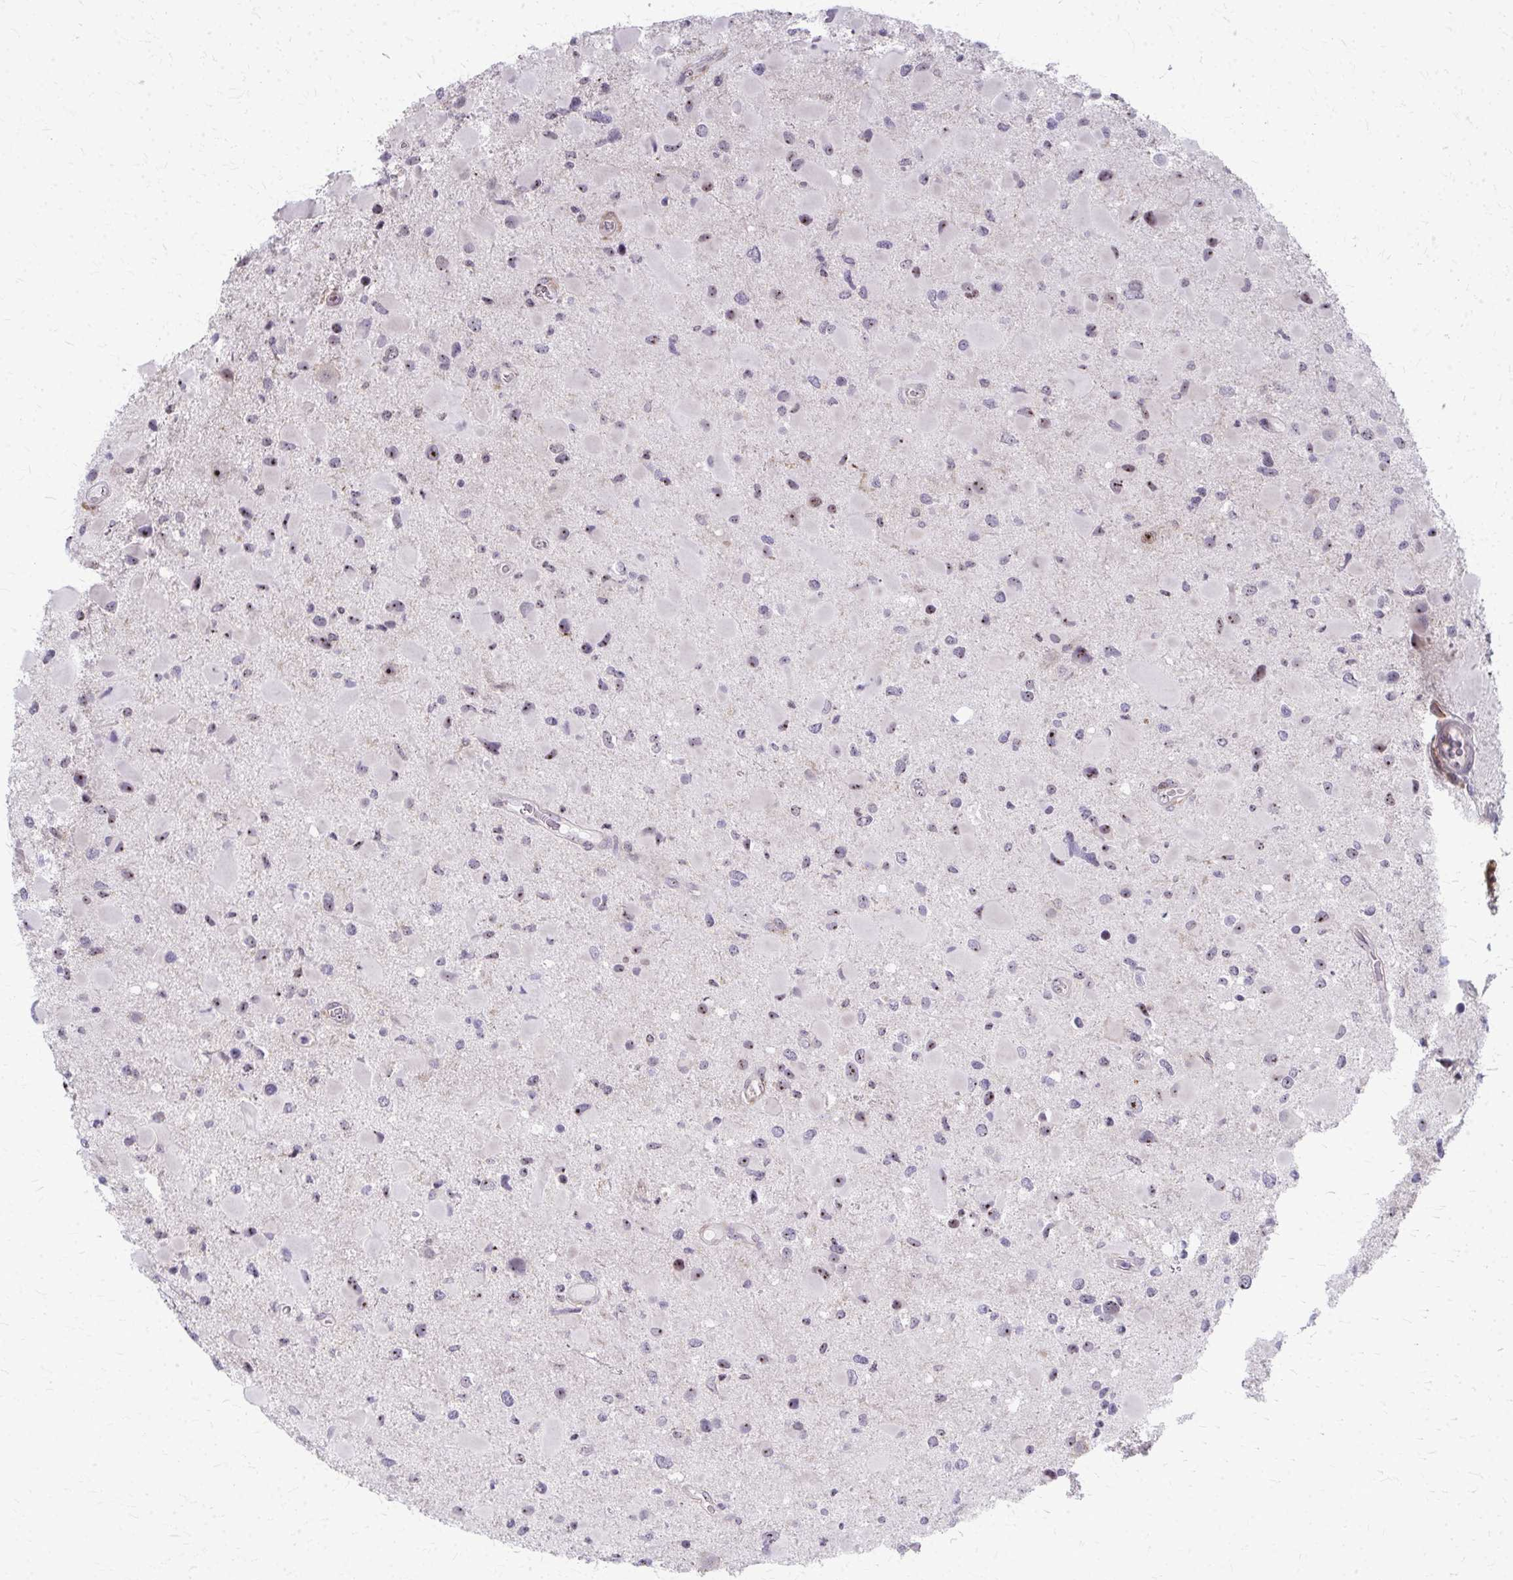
{"staining": {"intensity": "weak", "quantity": "25%-75%", "location": "nuclear"}, "tissue": "glioma", "cell_type": "Tumor cells", "image_type": "cancer", "snomed": [{"axis": "morphology", "description": "Glioma, malignant, Low grade"}, {"axis": "topography", "description": "Brain"}], "caption": "A brown stain labels weak nuclear staining of a protein in glioma tumor cells. The staining was performed using DAB to visualize the protein expression in brown, while the nuclei were stained in blue with hematoxylin (Magnification: 20x).", "gene": "NUDT16", "patient": {"sex": "female", "age": 32}}